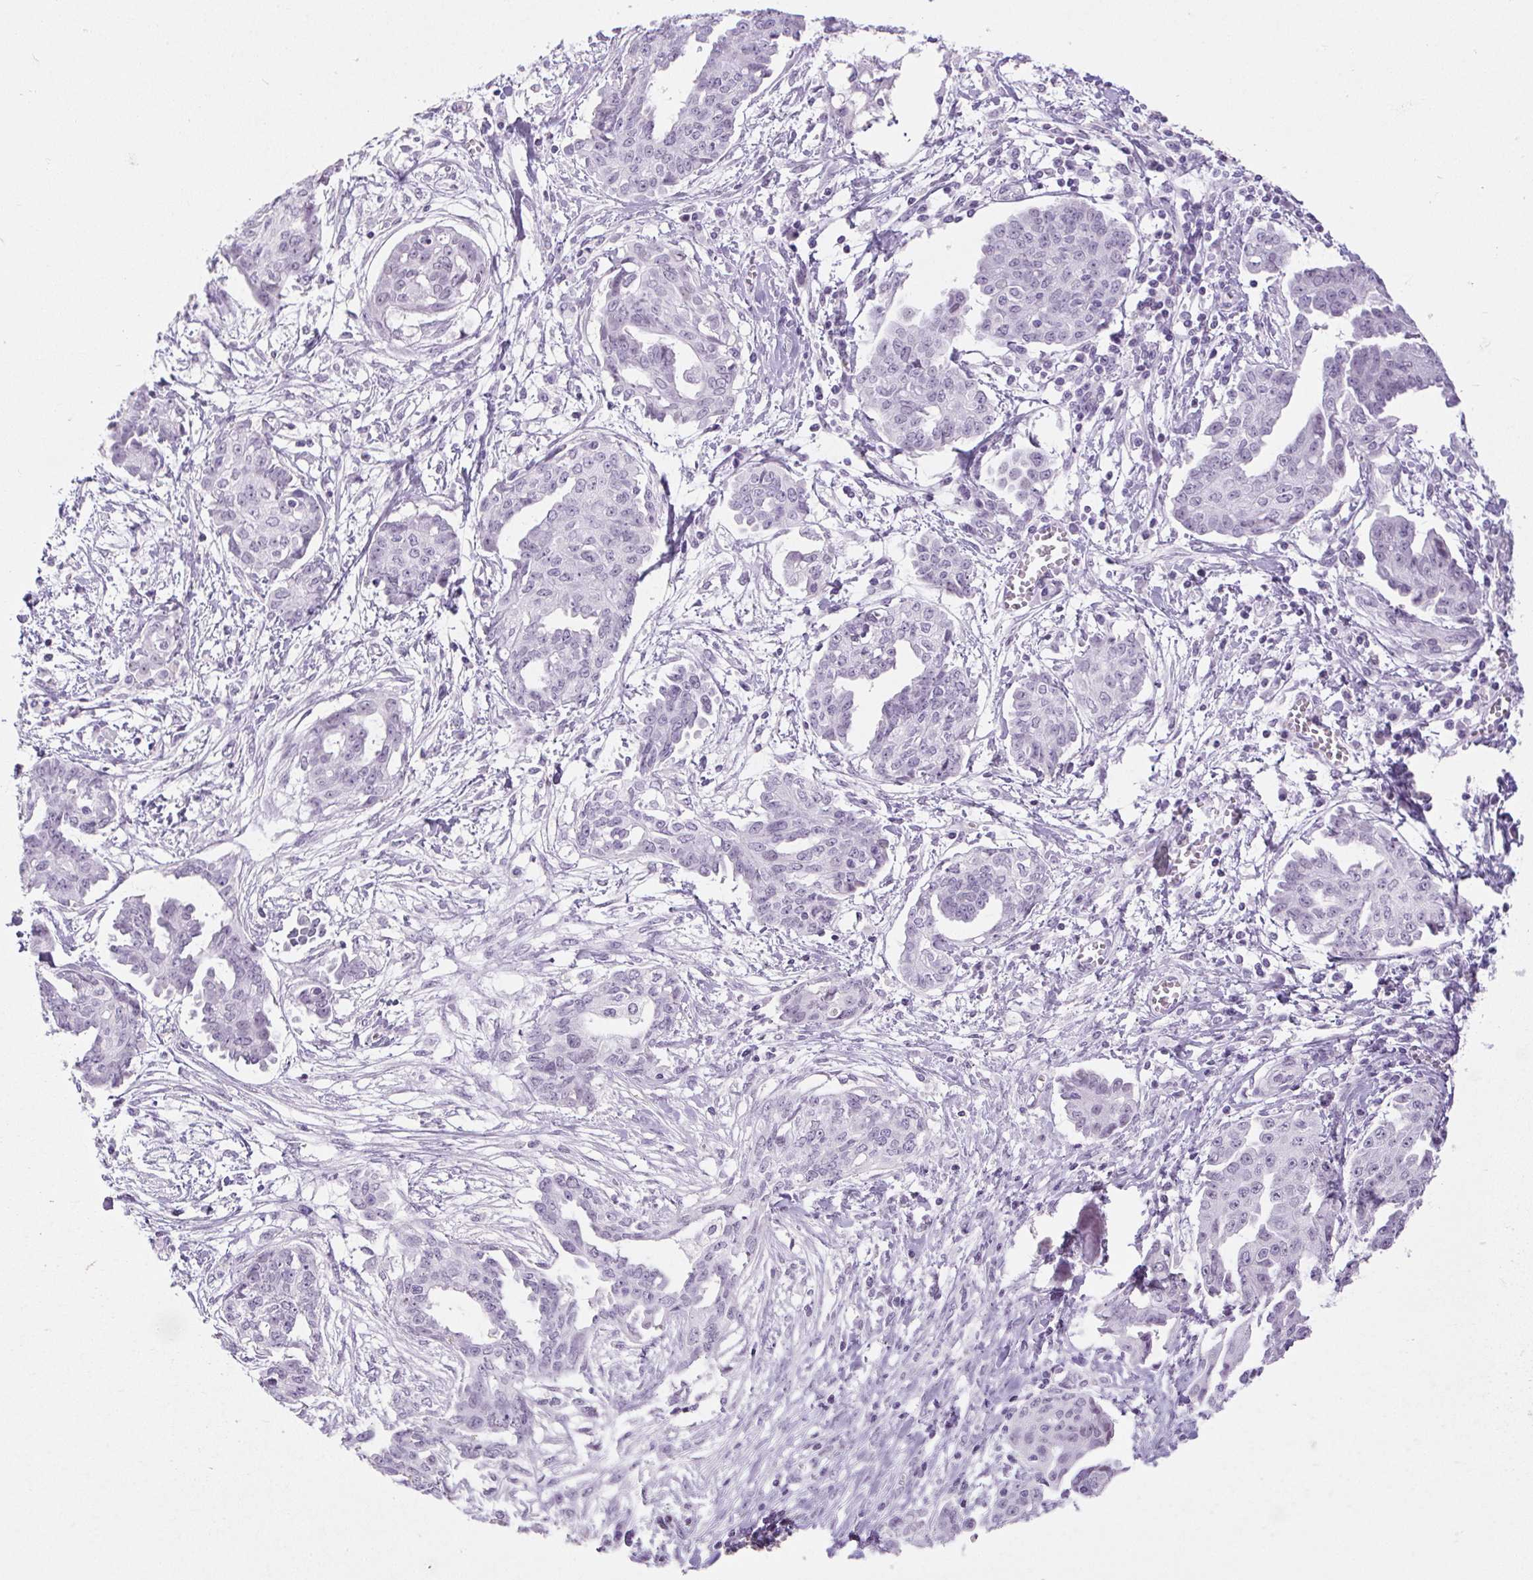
{"staining": {"intensity": "negative", "quantity": "none", "location": "none"}, "tissue": "ovarian cancer", "cell_type": "Tumor cells", "image_type": "cancer", "snomed": [{"axis": "morphology", "description": "Cystadenocarcinoma, serous, NOS"}, {"axis": "topography", "description": "Ovary"}], "caption": "The photomicrograph shows no significant expression in tumor cells of ovarian cancer.", "gene": "BCAS1", "patient": {"sex": "female", "age": 71}}